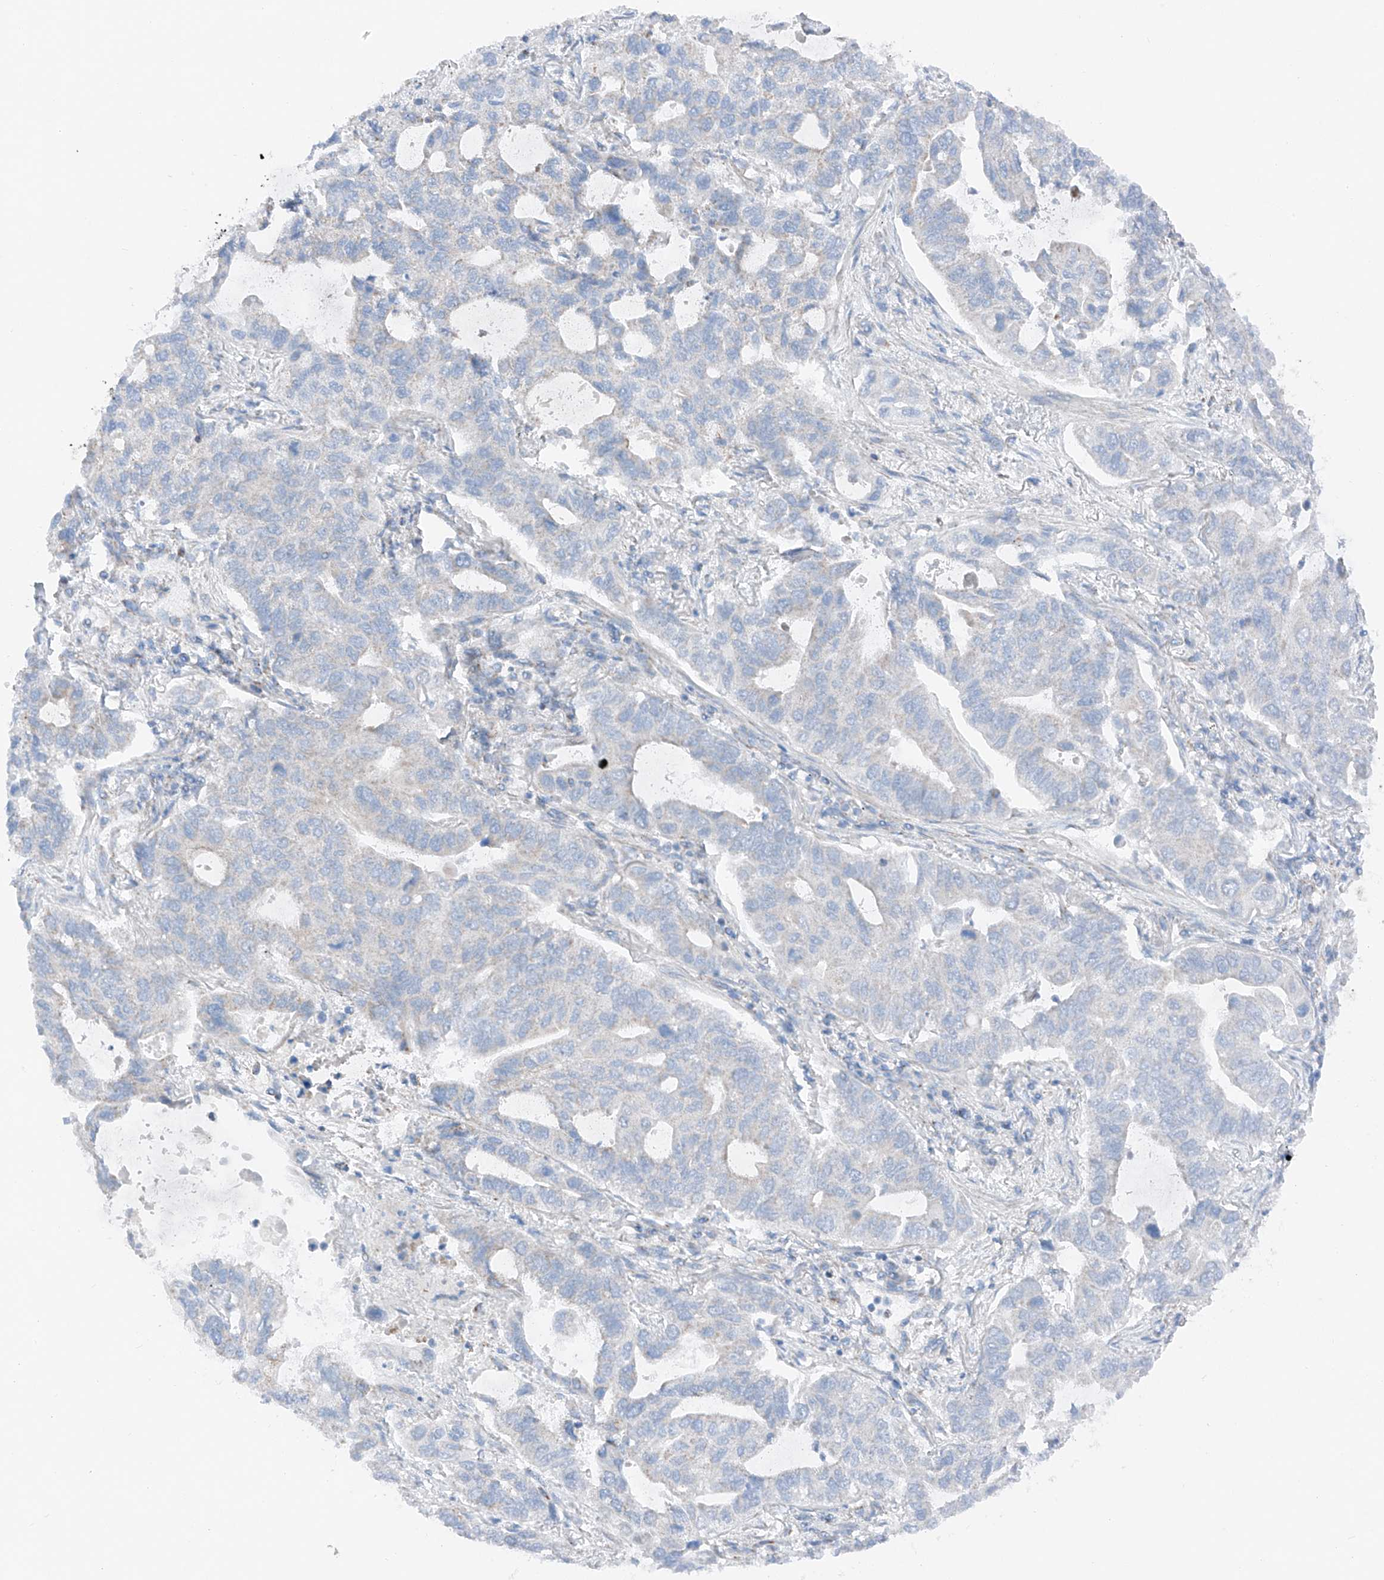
{"staining": {"intensity": "negative", "quantity": "none", "location": "none"}, "tissue": "lung cancer", "cell_type": "Tumor cells", "image_type": "cancer", "snomed": [{"axis": "morphology", "description": "Adenocarcinoma, NOS"}, {"axis": "topography", "description": "Lung"}], "caption": "Human lung cancer (adenocarcinoma) stained for a protein using IHC shows no staining in tumor cells.", "gene": "MRAP", "patient": {"sex": "male", "age": 64}}